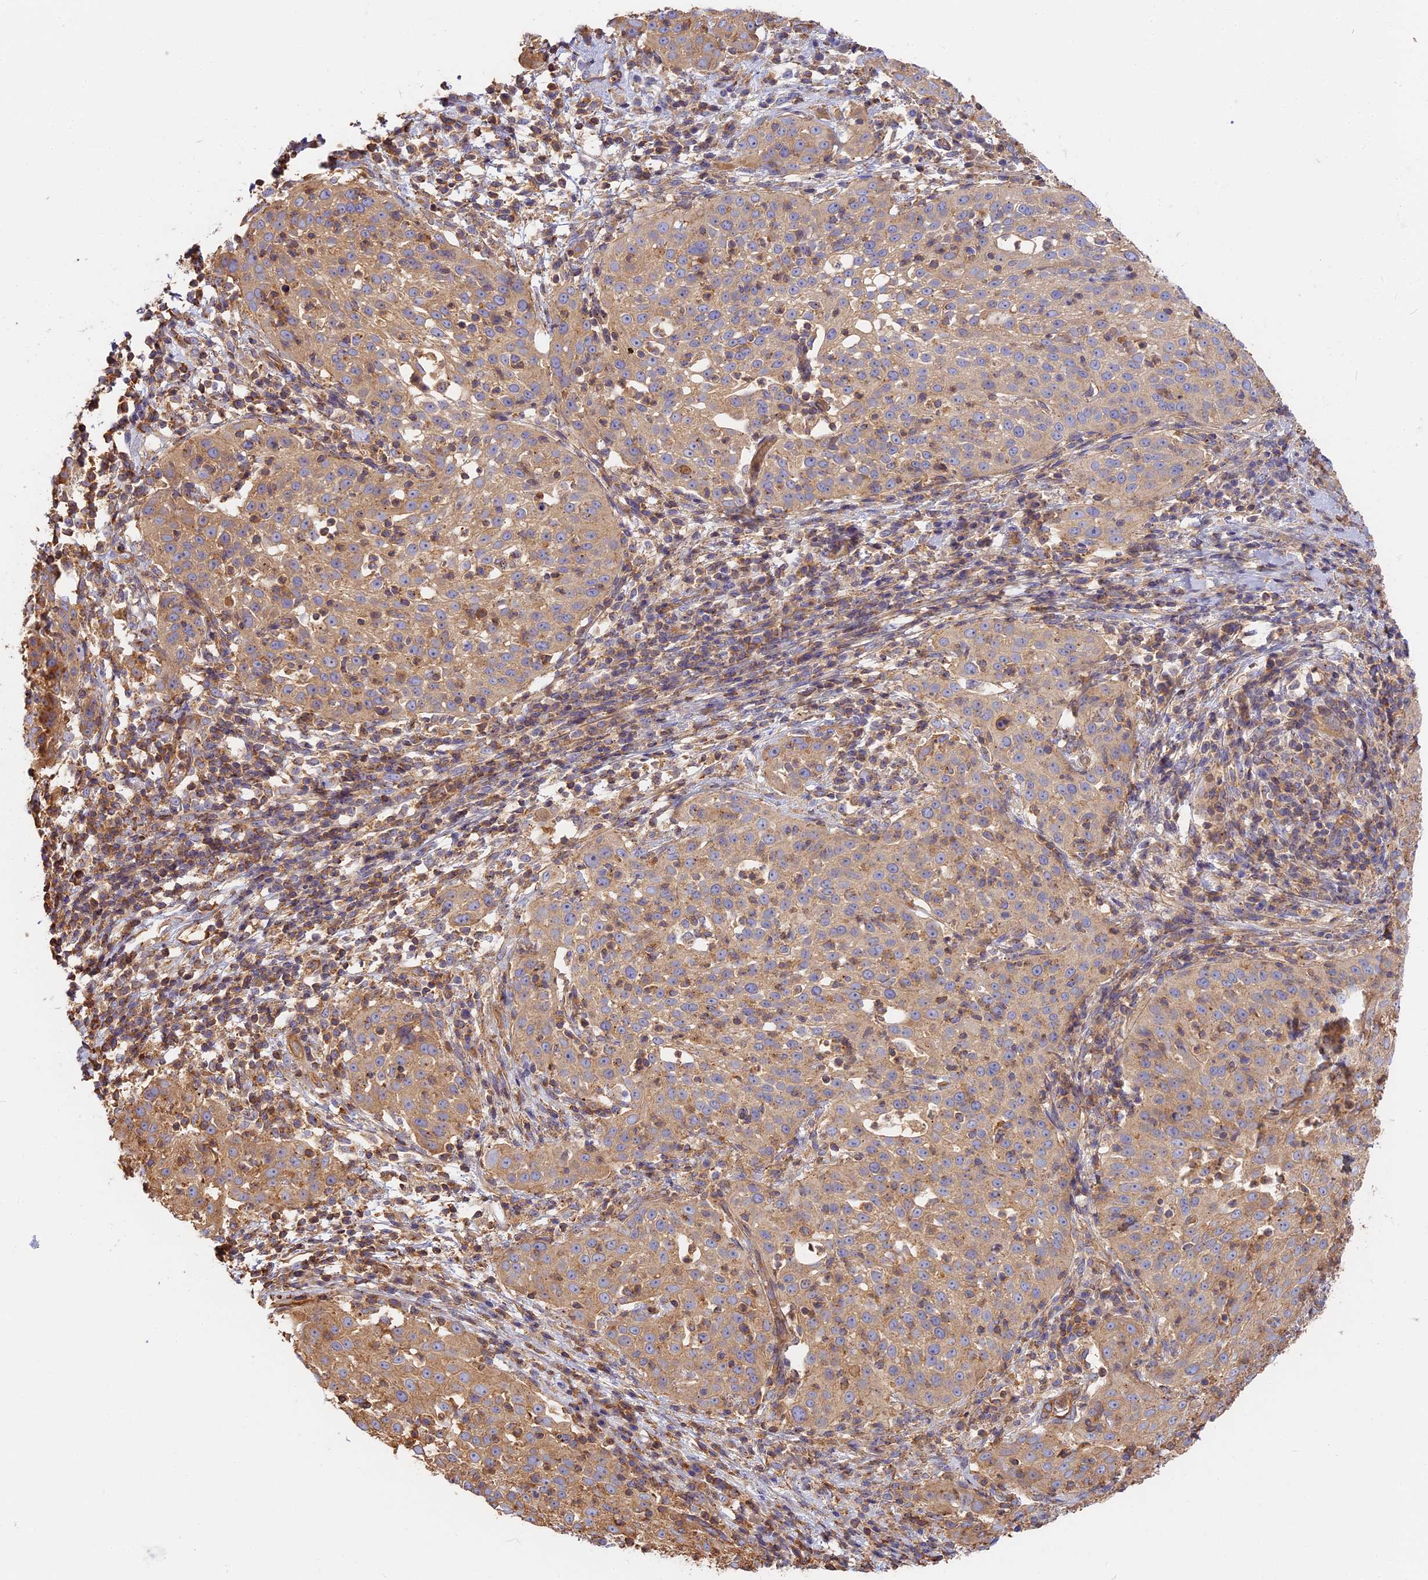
{"staining": {"intensity": "moderate", "quantity": ">75%", "location": "cytoplasmic/membranous"}, "tissue": "cervical cancer", "cell_type": "Tumor cells", "image_type": "cancer", "snomed": [{"axis": "morphology", "description": "Squamous cell carcinoma, NOS"}, {"axis": "topography", "description": "Cervix"}], "caption": "Brown immunohistochemical staining in human squamous cell carcinoma (cervical) exhibits moderate cytoplasmic/membranous expression in about >75% of tumor cells.", "gene": "VPS18", "patient": {"sex": "female", "age": 57}}